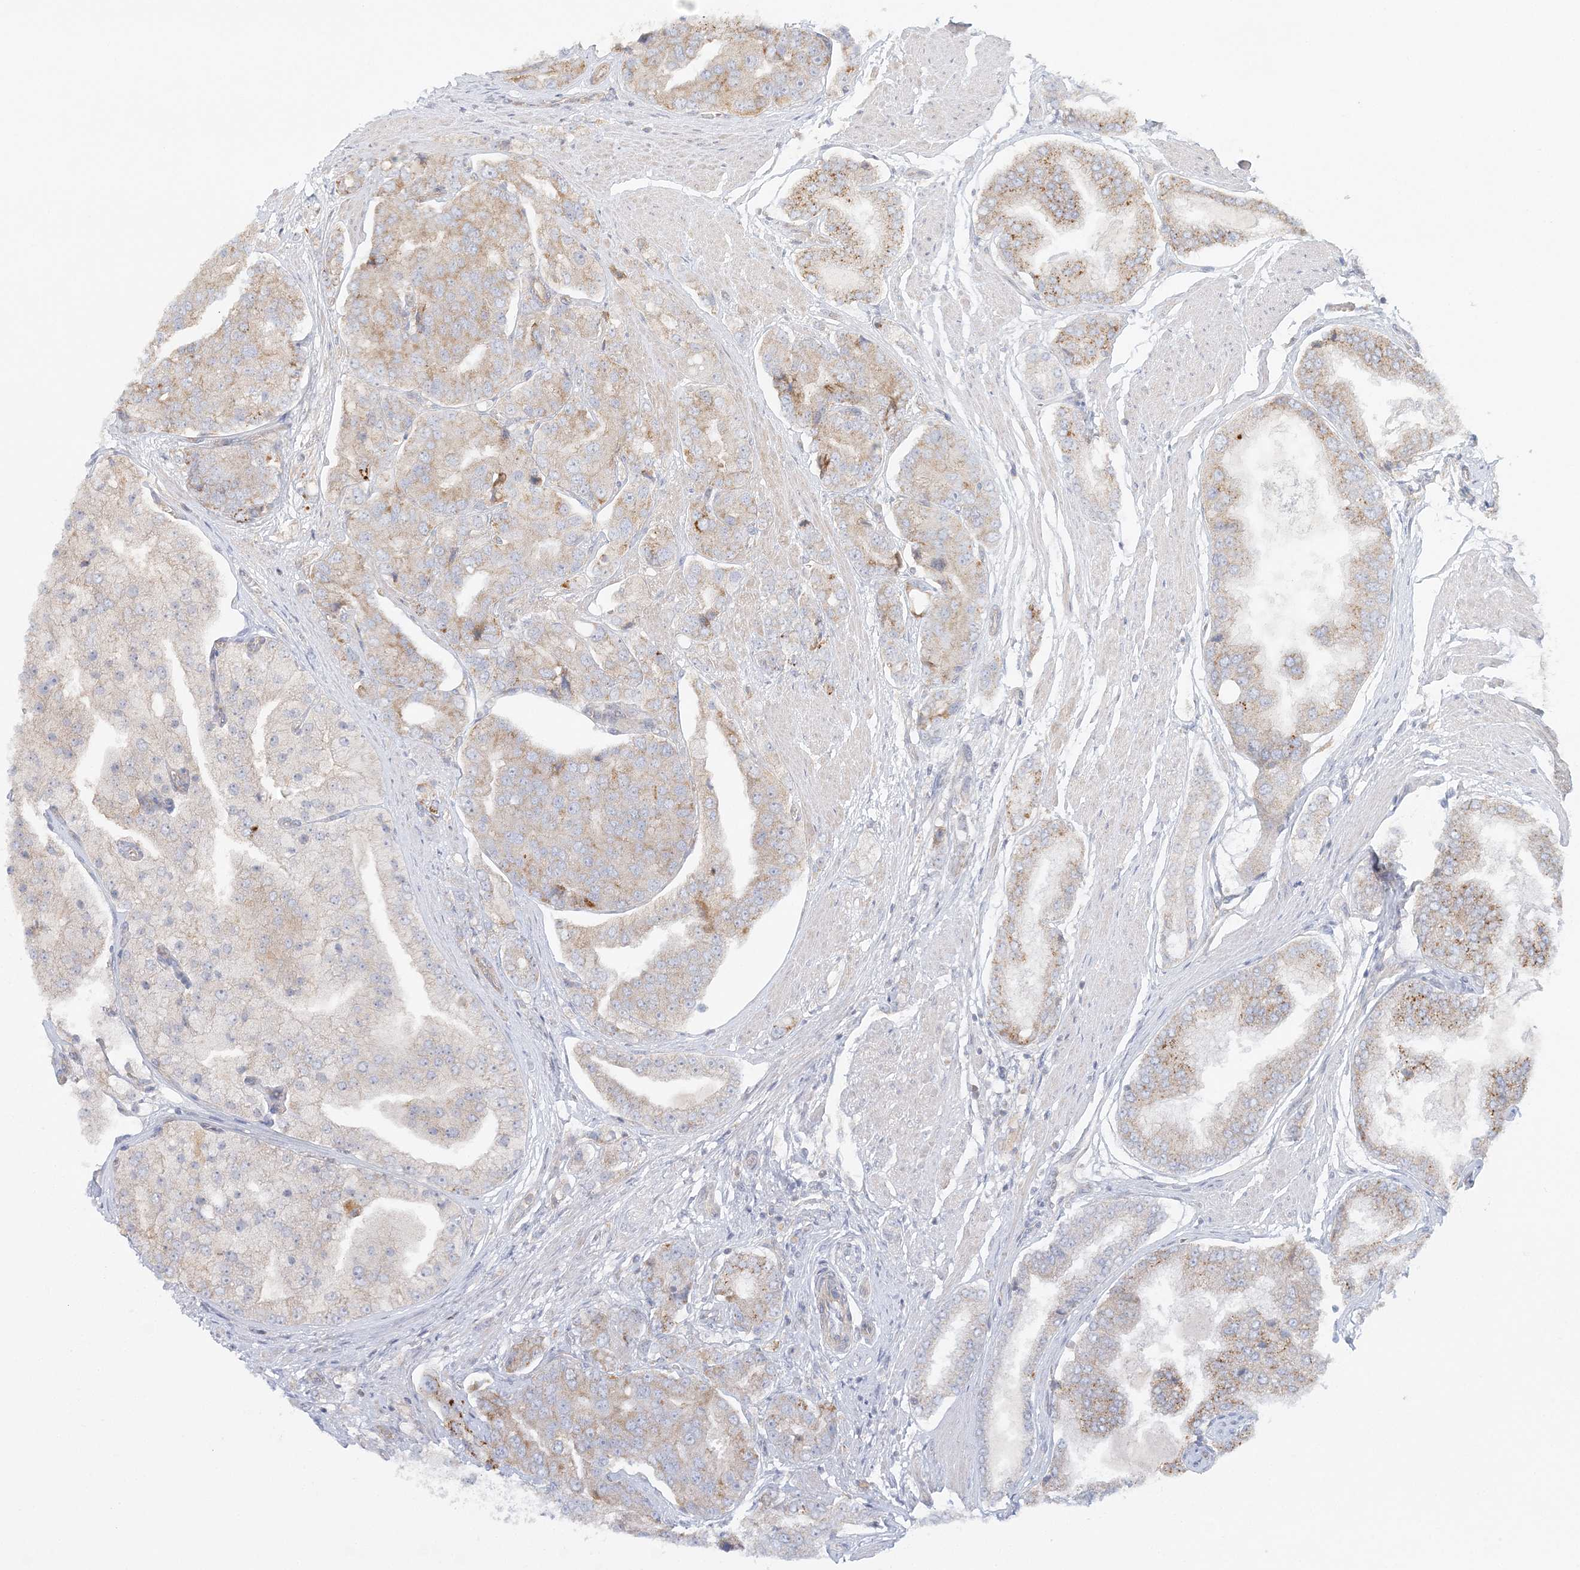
{"staining": {"intensity": "moderate", "quantity": "<25%", "location": "cytoplasmic/membranous"}, "tissue": "prostate cancer", "cell_type": "Tumor cells", "image_type": "cancer", "snomed": [{"axis": "morphology", "description": "Adenocarcinoma, High grade"}, {"axis": "topography", "description": "Prostate"}], "caption": "Protein analysis of adenocarcinoma (high-grade) (prostate) tissue displays moderate cytoplasmic/membranous positivity in about <25% of tumor cells. Immunohistochemistry (ihc) stains the protein of interest in brown and the nuclei are stained blue.", "gene": "KIAA0232", "patient": {"sex": "male", "age": 50}}